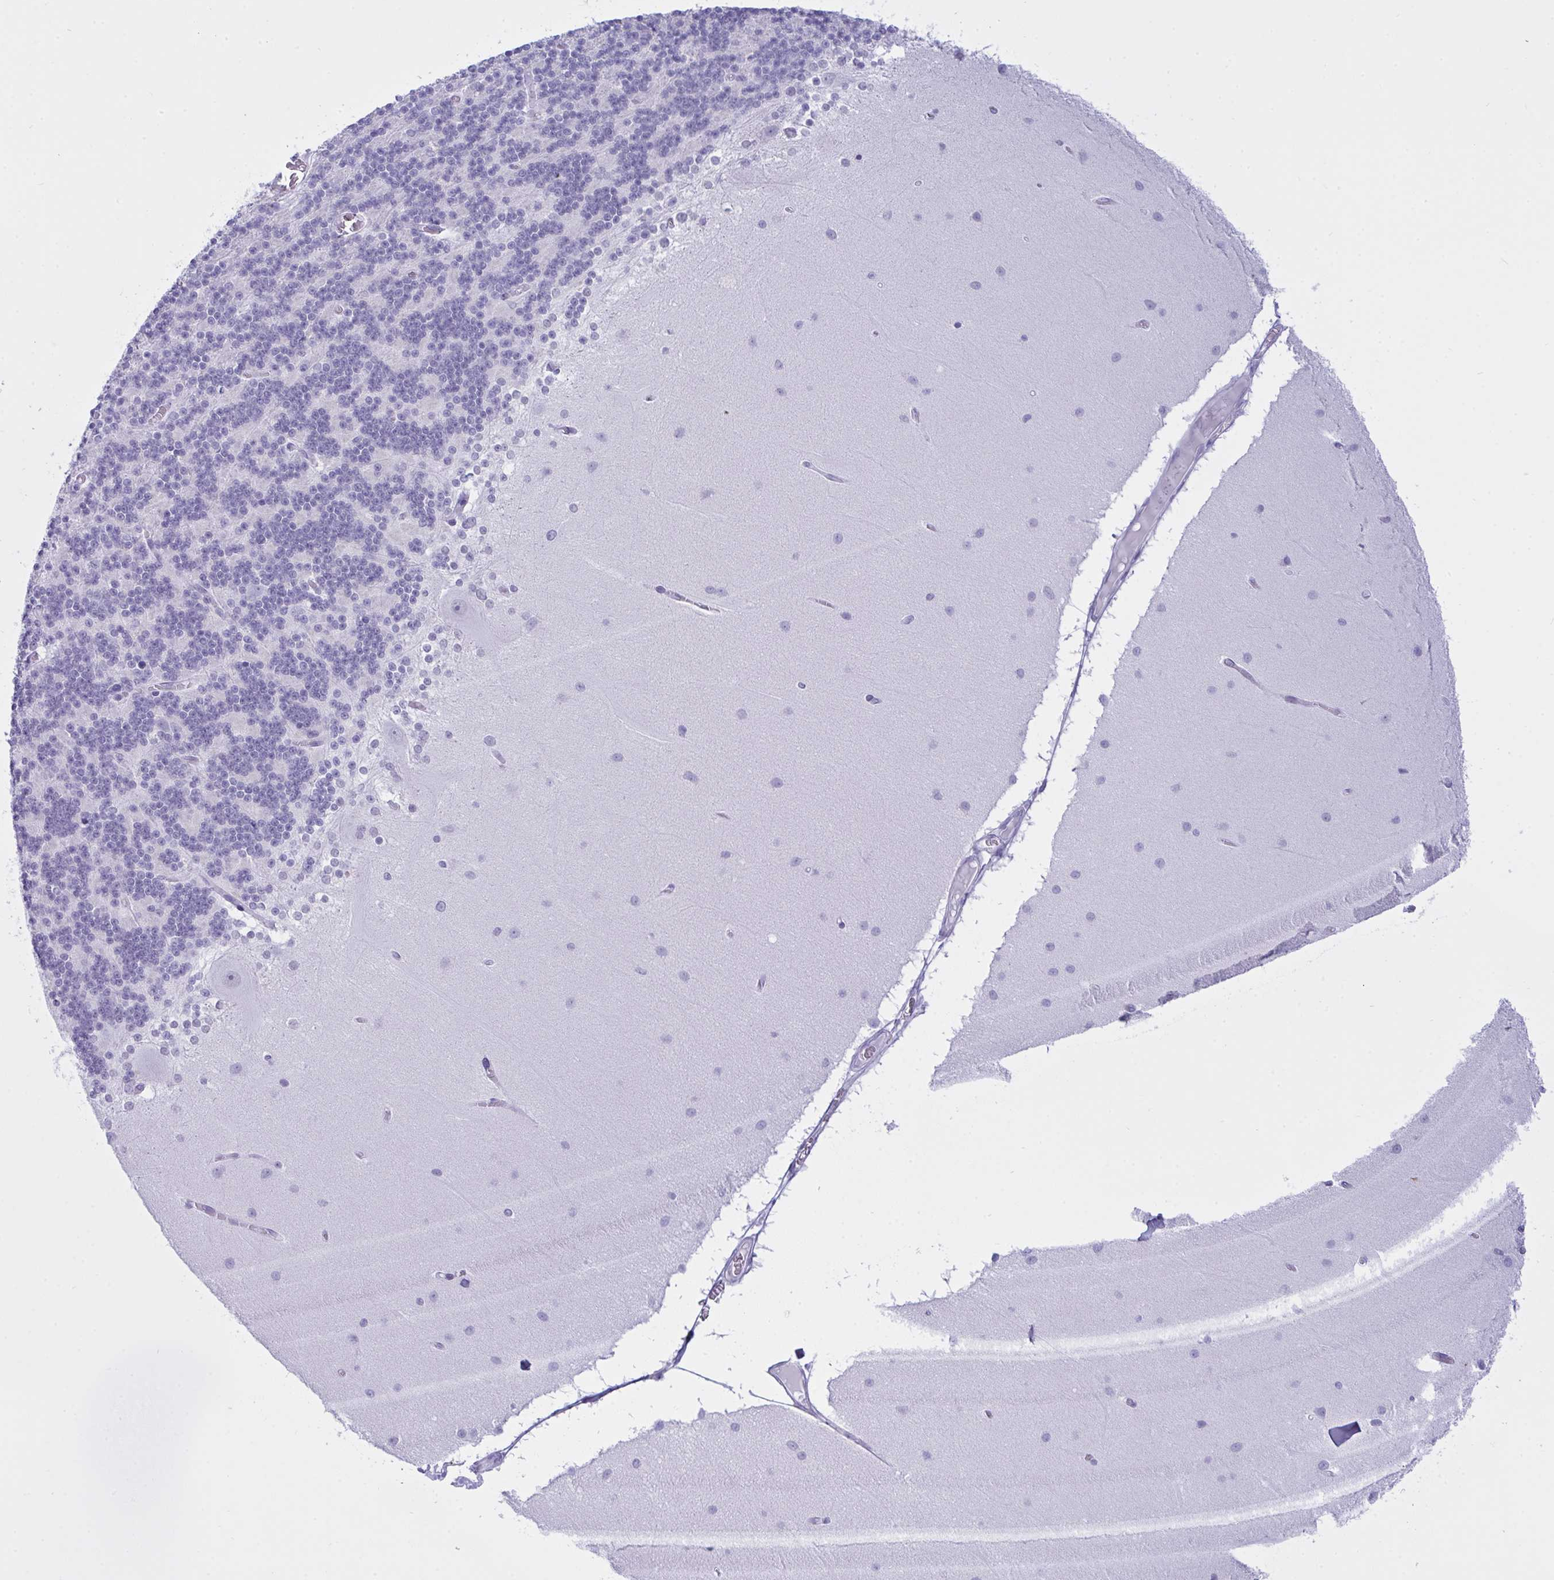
{"staining": {"intensity": "negative", "quantity": "none", "location": "none"}, "tissue": "cerebellum", "cell_type": "Cells in granular layer", "image_type": "normal", "snomed": [{"axis": "morphology", "description": "Normal tissue, NOS"}, {"axis": "topography", "description": "Cerebellum"}], "caption": "The image shows no staining of cells in granular layer in unremarkable cerebellum. (Brightfield microscopy of DAB (3,3'-diaminobenzidine) immunohistochemistry (IHC) at high magnification).", "gene": "ELN", "patient": {"sex": "female", "age": 54}}